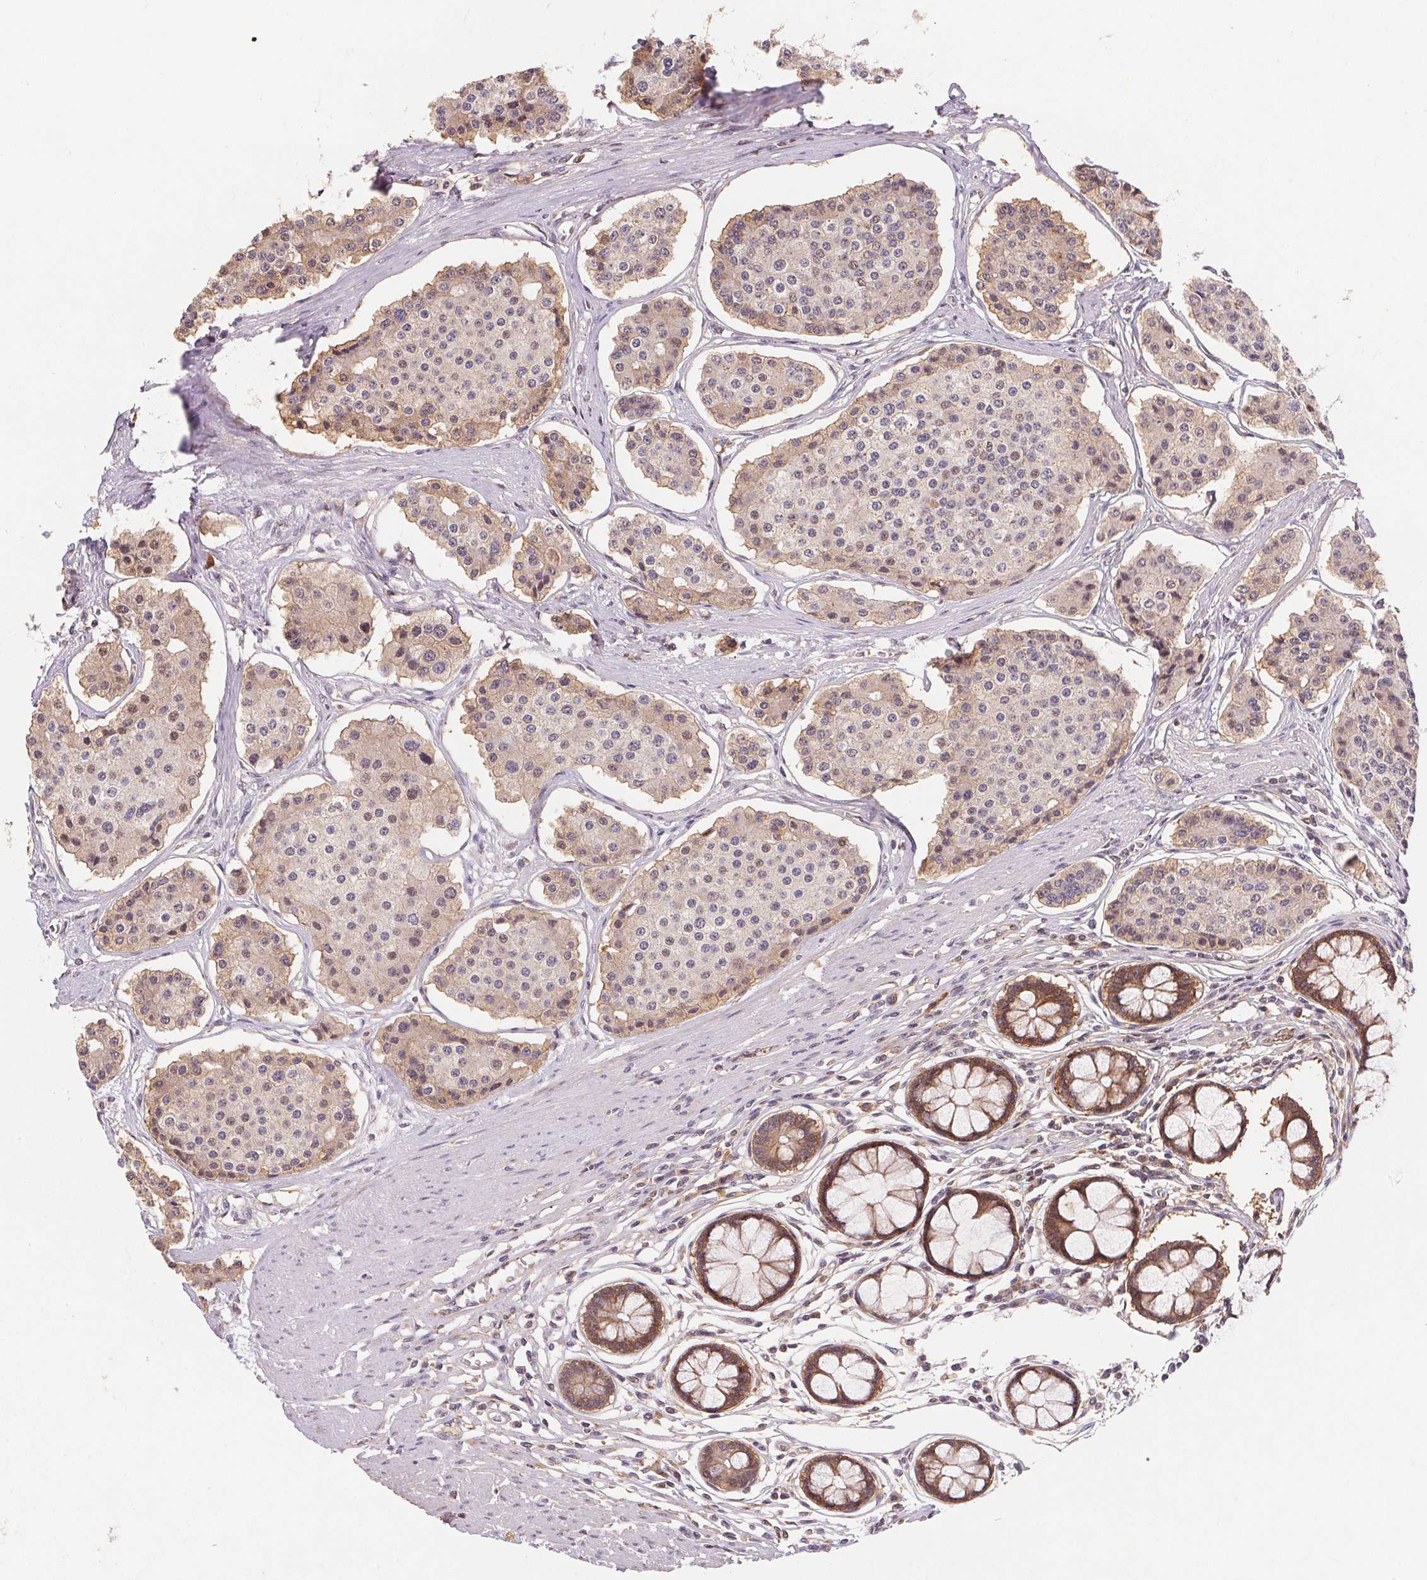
{"staining": {"intensity": "weak", "quantity": "<25%", "location": "cytoplasmic/membranous"}, "tissue": "carcinoid", "cell_type": "Tumor cells", "image_type": "cancer", "snomed": [{"axis": "morphology", "description": "Carcinoid, malignant, NOS"}, {"axis": "topography", "description": "Small intestine"}], "caption": "A high-resolution micrograph shows IHC staining of carcinoid (malignant), which exhibits no significant staining in tumor cells. Brightfield microscopy of IHC stained with DAB (3,3'-diaminobenzidine) (brown) and hematoxylin (blue), captured at high magnification.", "gene": "SLC52A2", "patient": {"sex": "female", "age": 65}}